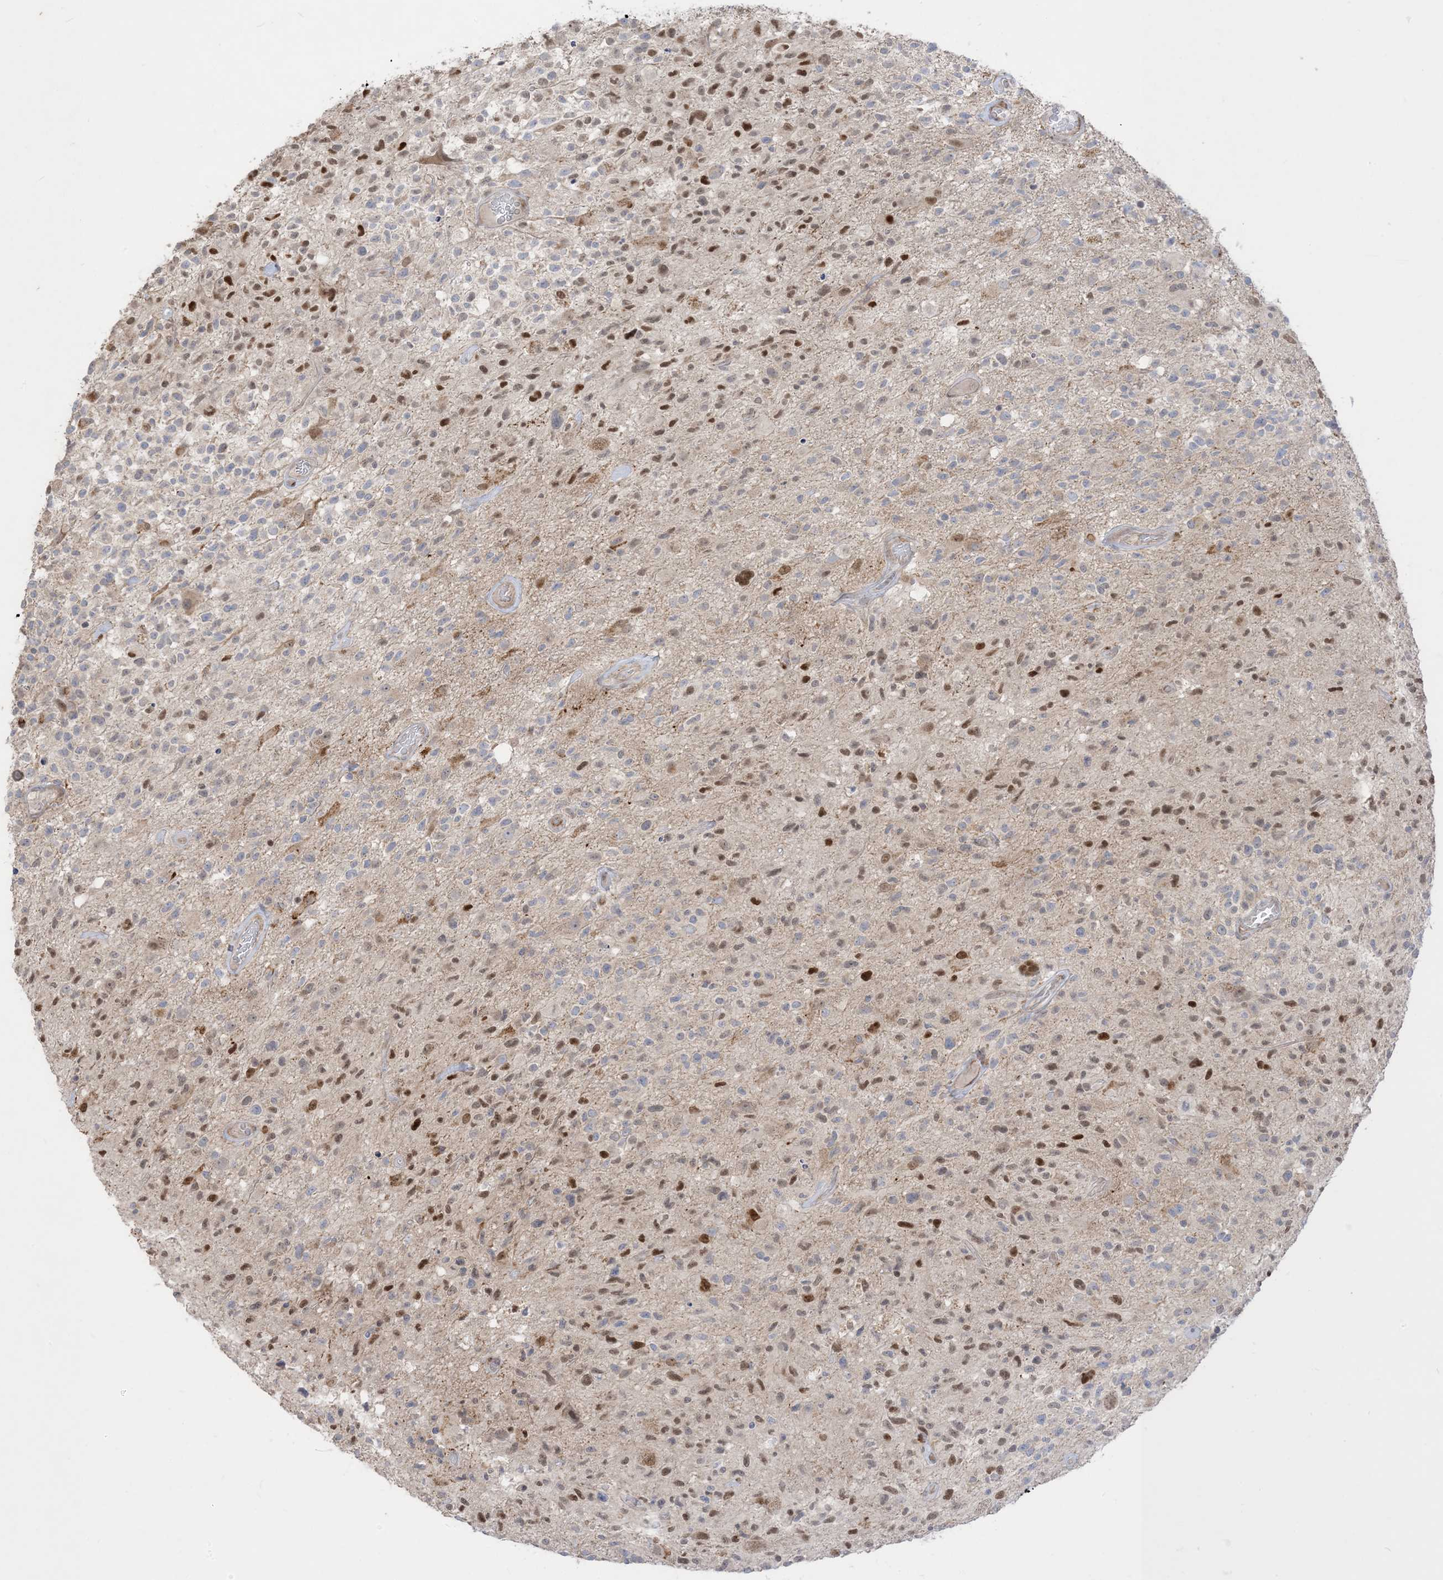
{"staining": {"intensity": "moderate", "quantity": "<25%", "location": "nuclear"}, "tissue": "glioma", "cell_type": "Tumor cells", "image_type": "cancer", "snomed": [{"axis": "morphology", "description": "Glioma, malignant, High grade"}, {"axis": "morphology", "description": "Glioblastoma, NOS"}, {"axis": "topography", "description": "Brain"}], "caption": "Protein expression by immunohistochemistry displays moderate nuclear staining in about <25% of tumor cells in glioma. (IHC, brightfield microscopy, high magnification).", "gene": "BHLHE40", "patient": {"sex": "male", "age": 60}}